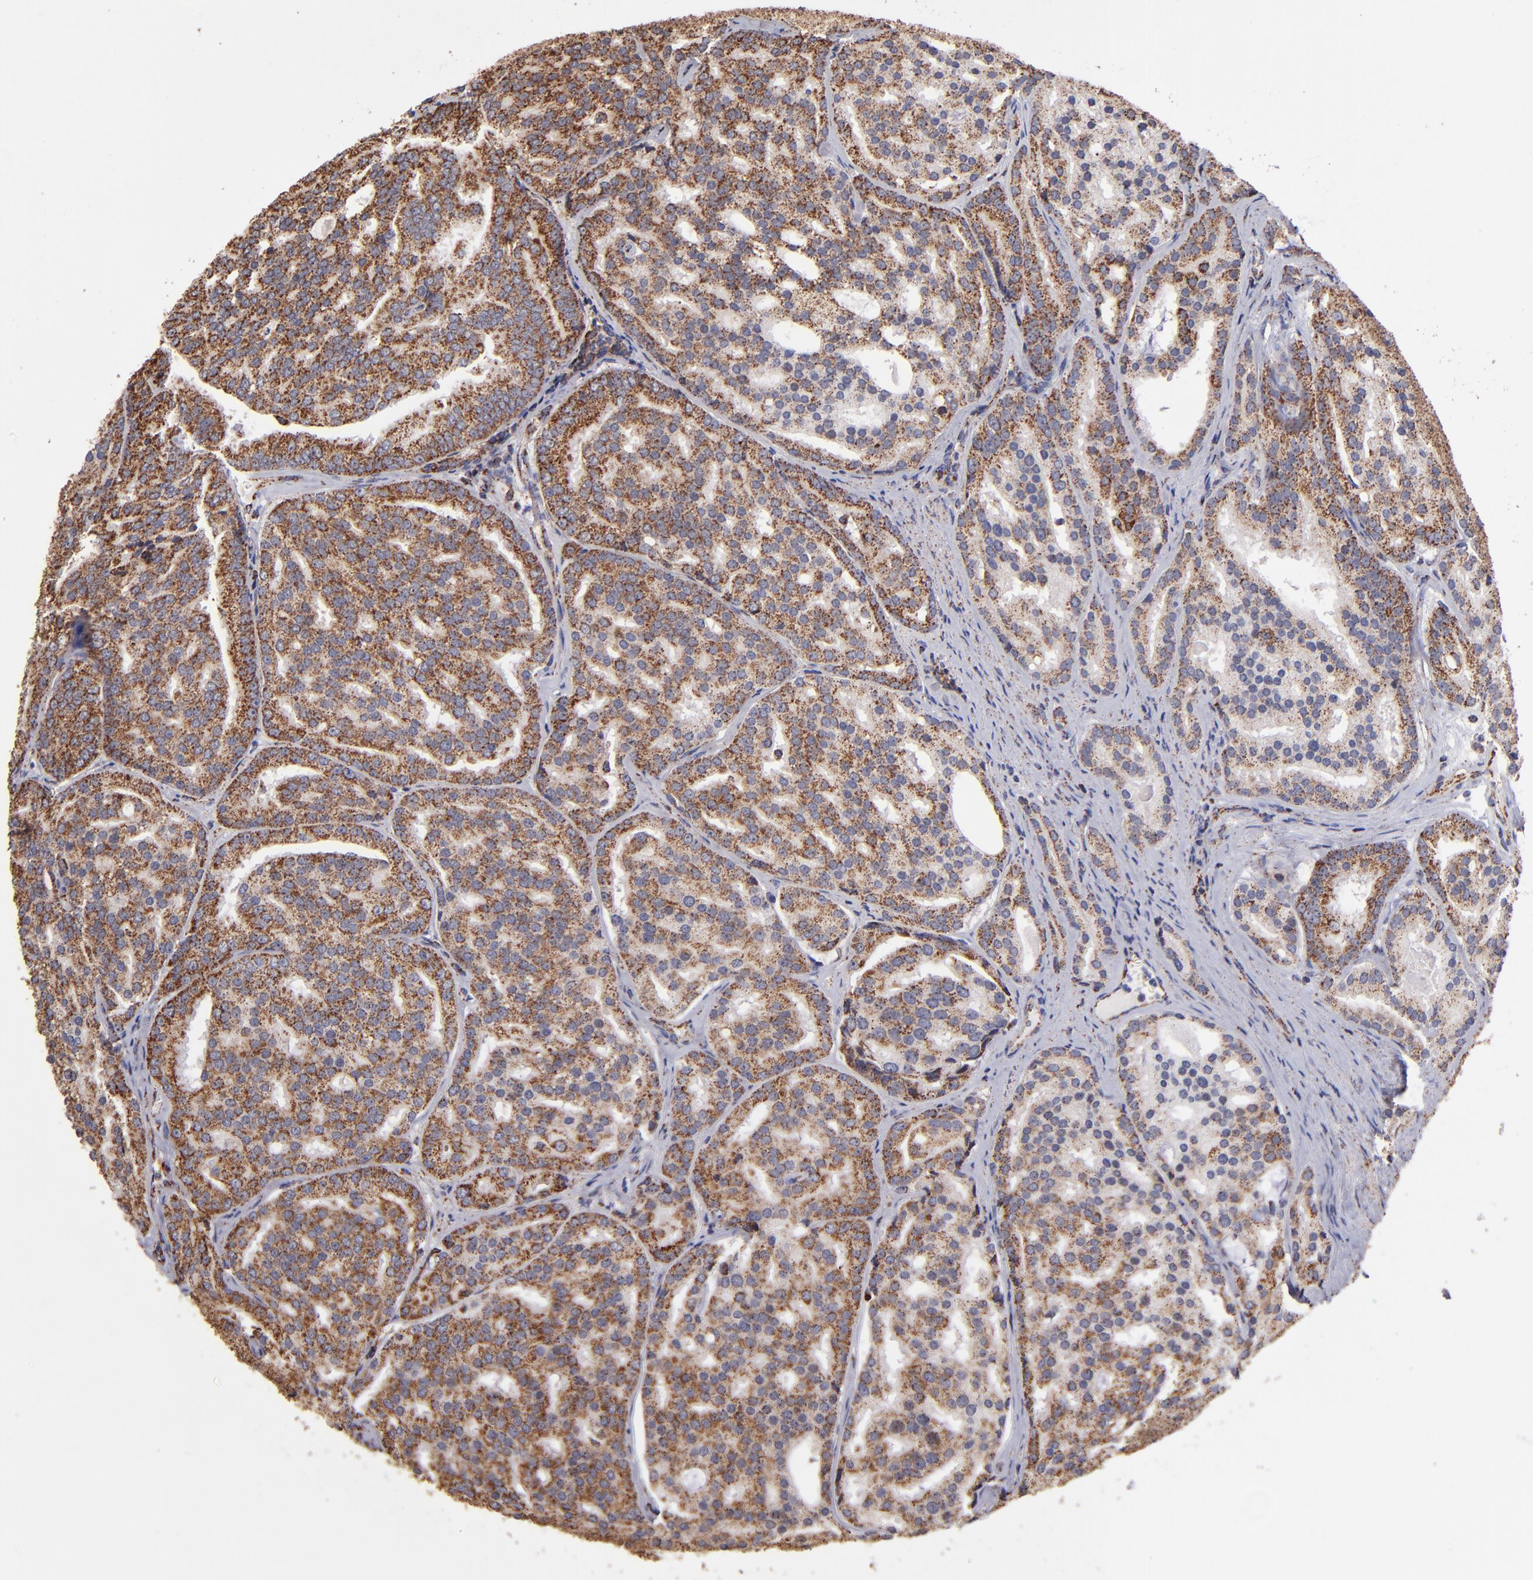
{"staining": {"intensity": "moderate", "quantity": ">75%", "location": "cytoplasmic/membranous"}, "tissue": "prostate cancer", "cell_type": "Tumor cells", "image_type": "cancer", "snomed": [{"axis": "morphology", "description": "Adenocarcinoma, High grade"}, {"axis": "topography", "description": "Prostate"}], "caption": "Prostate cancer (adenocarcinoma (high-grade)) stained for a protein (brown) reveals moderate cytoplasmic/membranous positive expression in about >75% of tumor cells.", "gene": "DLST", "patient": {"sex": "male", "age": 64}}